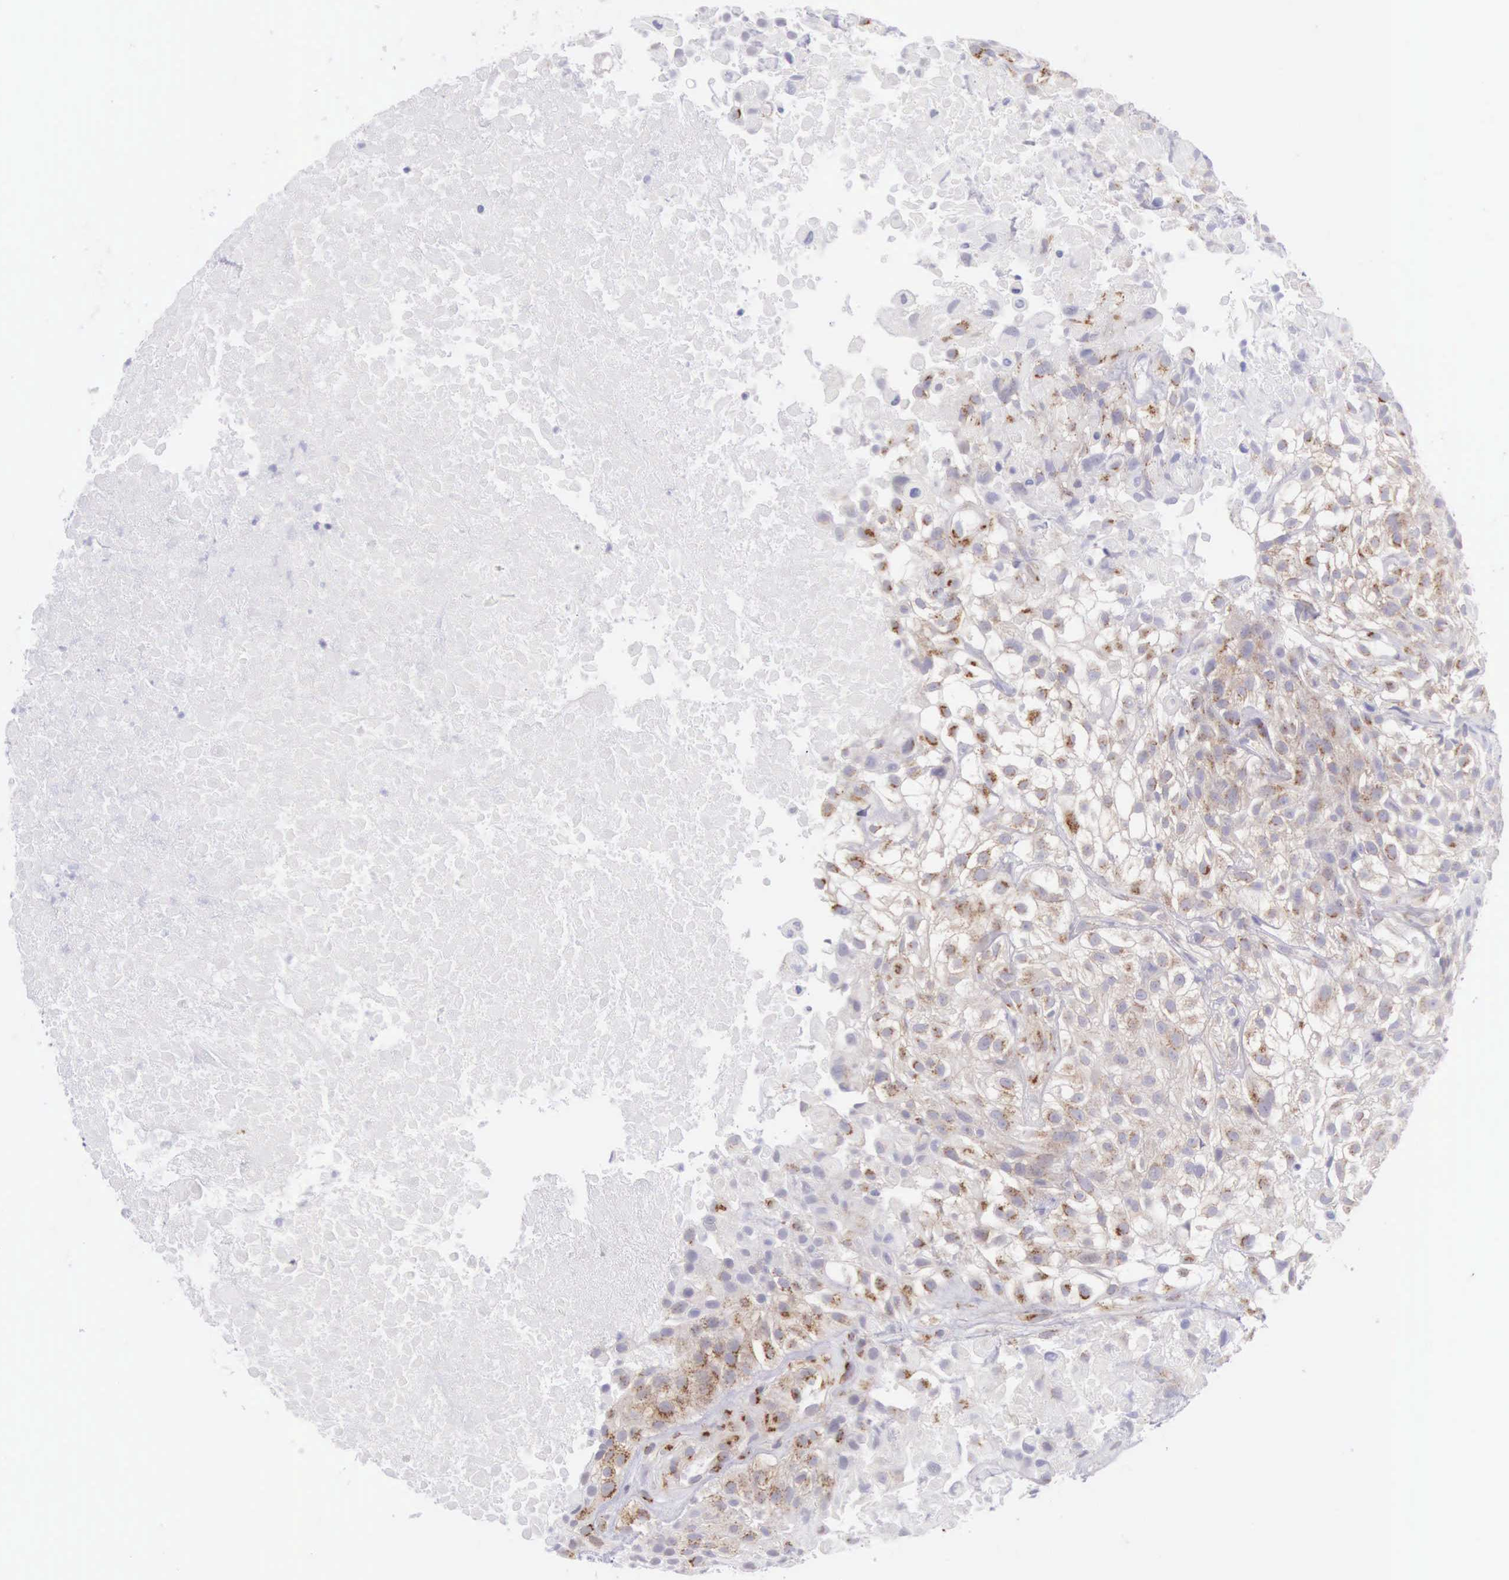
{"staining": {"intensity": "weak", "quantity": "25%-75%", "location": "cytoplasmic/membranous"}, "tissue": "urothelial cancer", "cell_type": "Tumor cells", "image_type": "cancer", "snomed": [{"axis": "morphology", "description": "Urothelial carcinoma, High grade"}, {"axis": "topography", "description": "Urinary bladder"}], "caption": "This micrograph displays immunohistochemistry staining of human urothelial carcinoma (high-grade), with low weak cytoplasmic/membranous expression in about 25%-75% of tumor cells.", "gene": "ARFGAP3", "patient": {"sex": "male", "age": 56}}